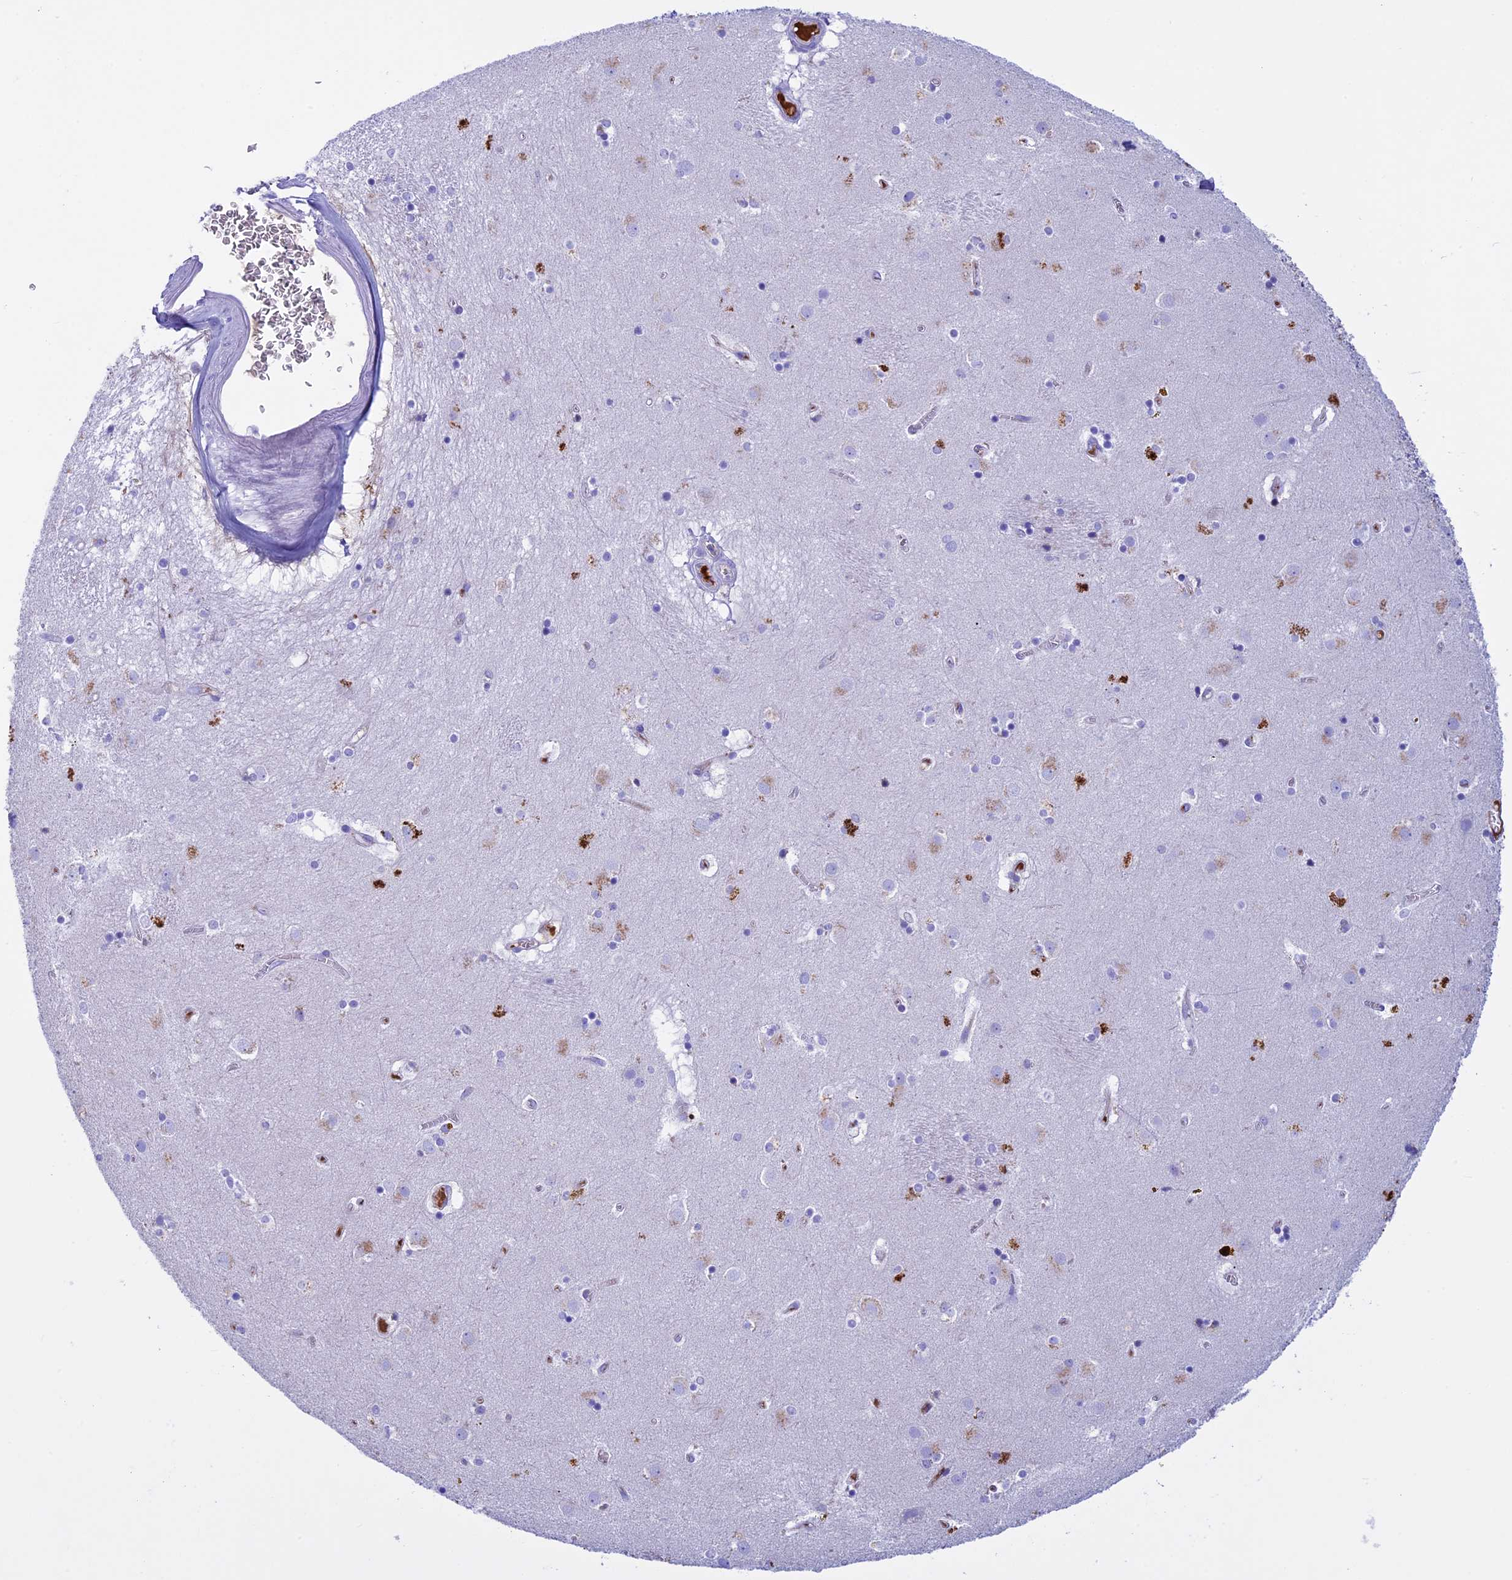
{"staining": {"intensity": "weak", "quantity": "<25%", "location": "cytoplasmic/membranous"}, "tissue": "caudate", "cell_type": "Glial cells", "image_type": "normal", "snomed": [{"axis": "morphology", "description": "Normal tissue, NOS"}, {"axis": "topography", "description": "Lateral ventricle wall"}], "caption": "Image shows no significant protein expression in glial cells of benign caudate.", "gene": "IGSF6", "patient": {"sex": "male", "age": 70}}